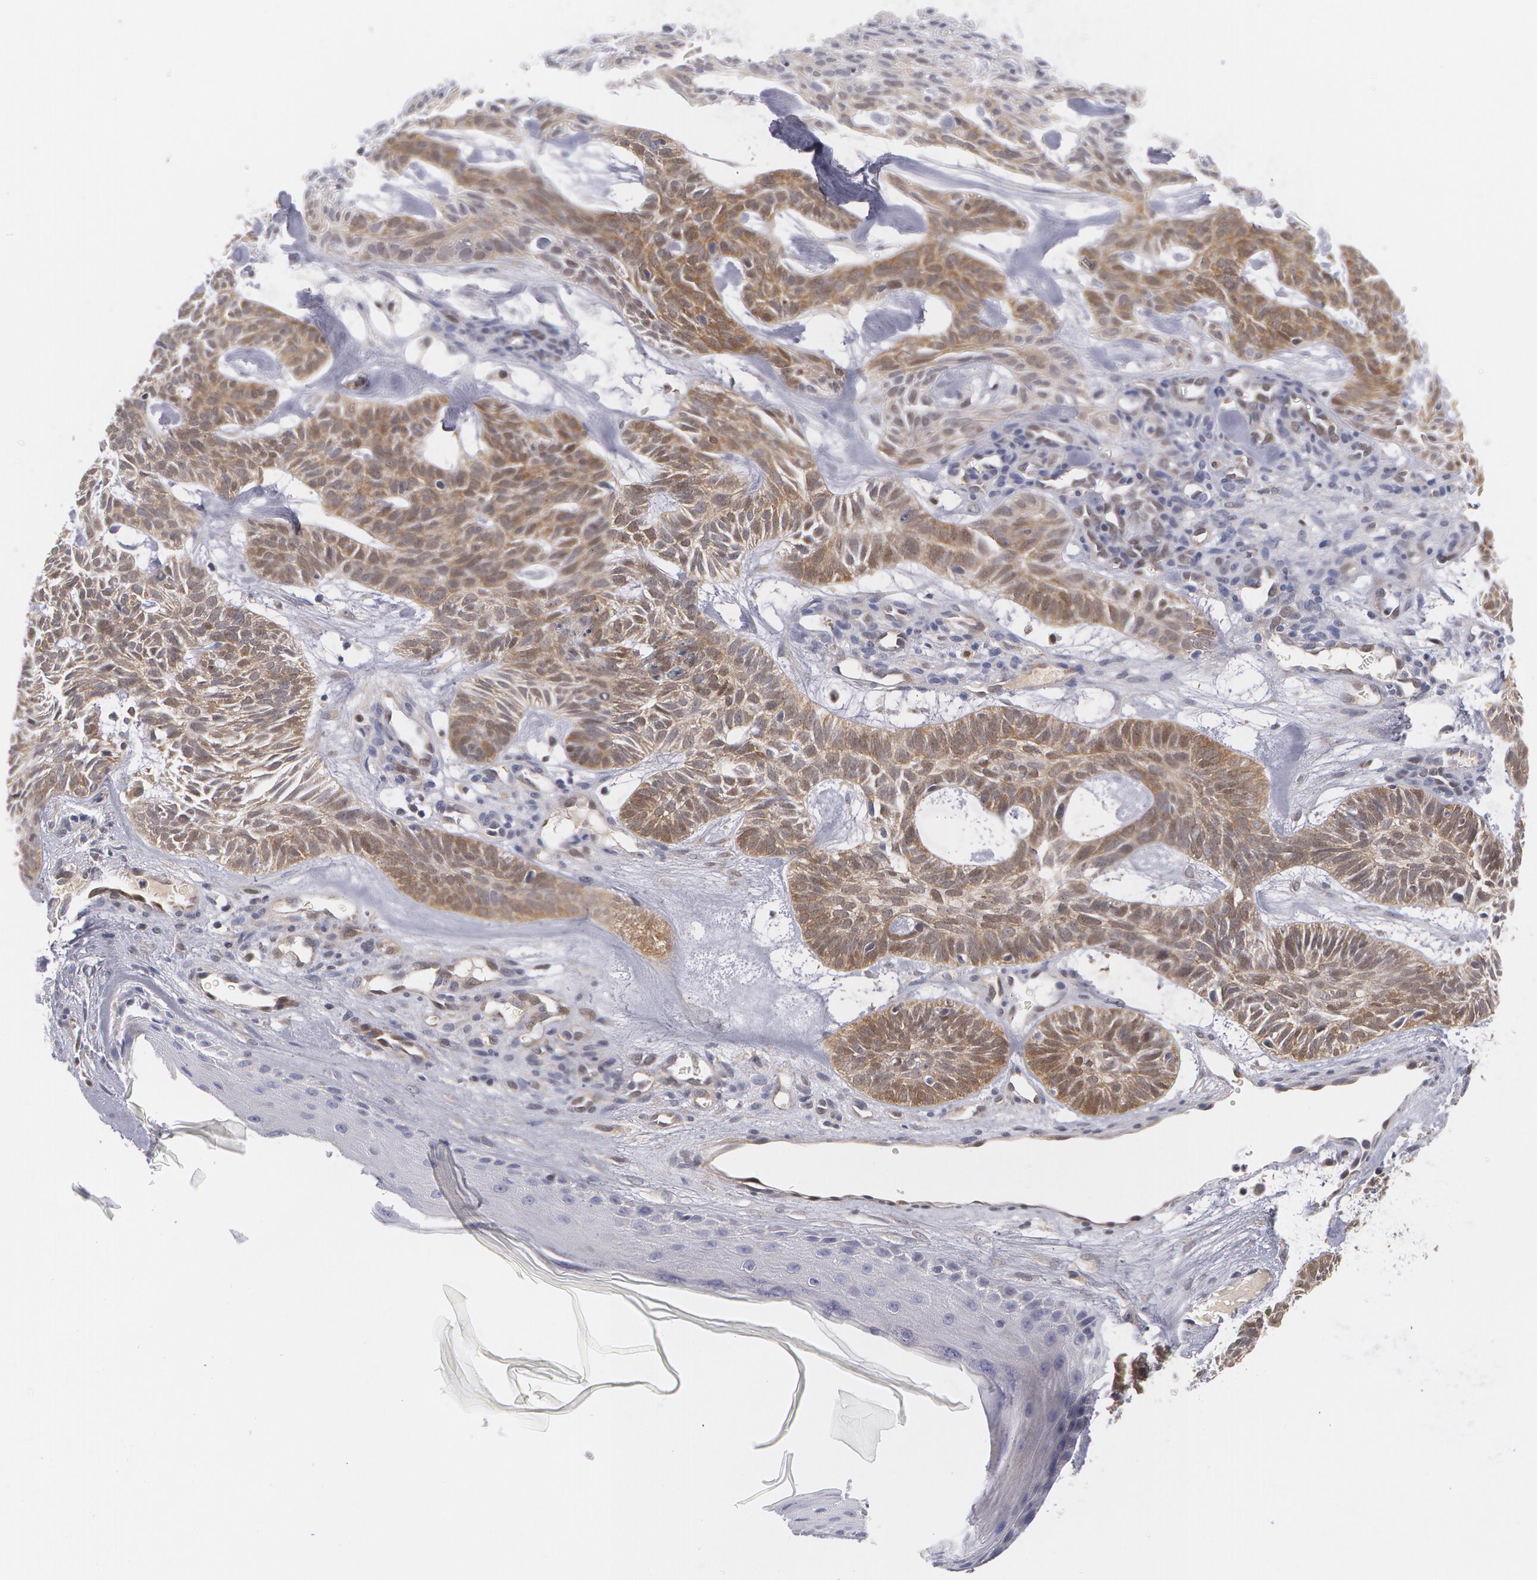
{"staining": {"intensity": "weak", "quantity": "25%-75%", "location": "cytoplasmic/membranous"}, "tissue": "skin cancer", "cell_type": "Tumor cells", "image_type": "cancer", "snomed": [{"axis": "morphology", "description": "Basal cell carcinoma"}, {"axis": "topography", "description": "Skin"}], "caption": "A micrograph showing weak cytoplasmic/membranous staining in about 25%-75% of tumor cells in skin basal cell carcinoma, as visualized by brown immunohistochemical staining.", "gene": "TXNRD1", "patient": {"sex": "male", "age": 75}}